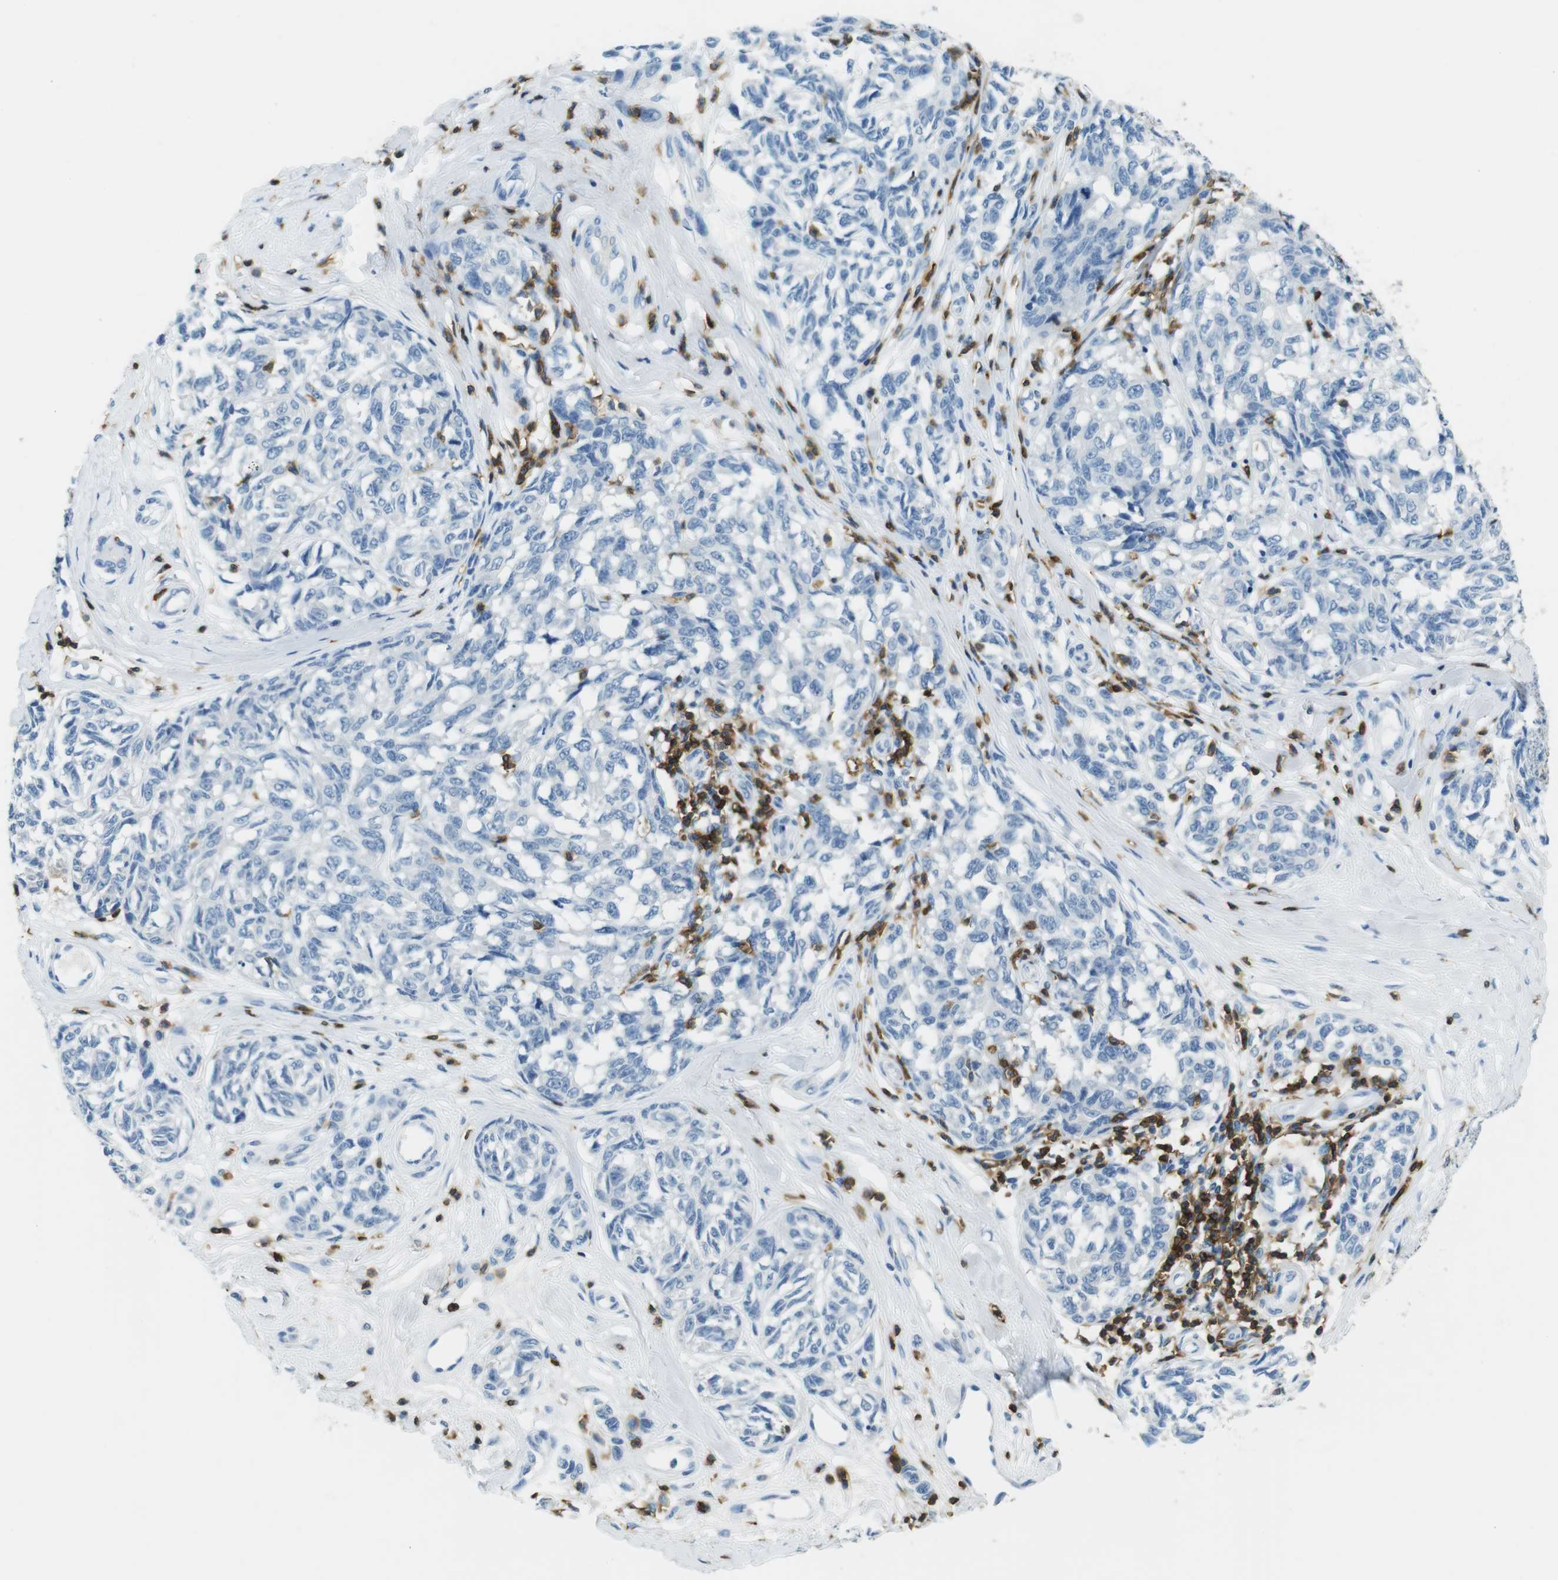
{"staining": {"intensity": "negative", "quantity": "none", "location": "none"}, "tissue": "melanoma", "cell_type": "Tumor cells", "image_type": "cancer", "snomed": [{"axis": "morphology", "description": "Malignant melanoma, NOS"}, {"axis": "topography", "description": "Skin"}], "caption": "This is a image of IHC staining of melanoma, which shows no staining in tumor cells.", "gene": "LAT", "patient": {"sex": "female", "age": 64}}